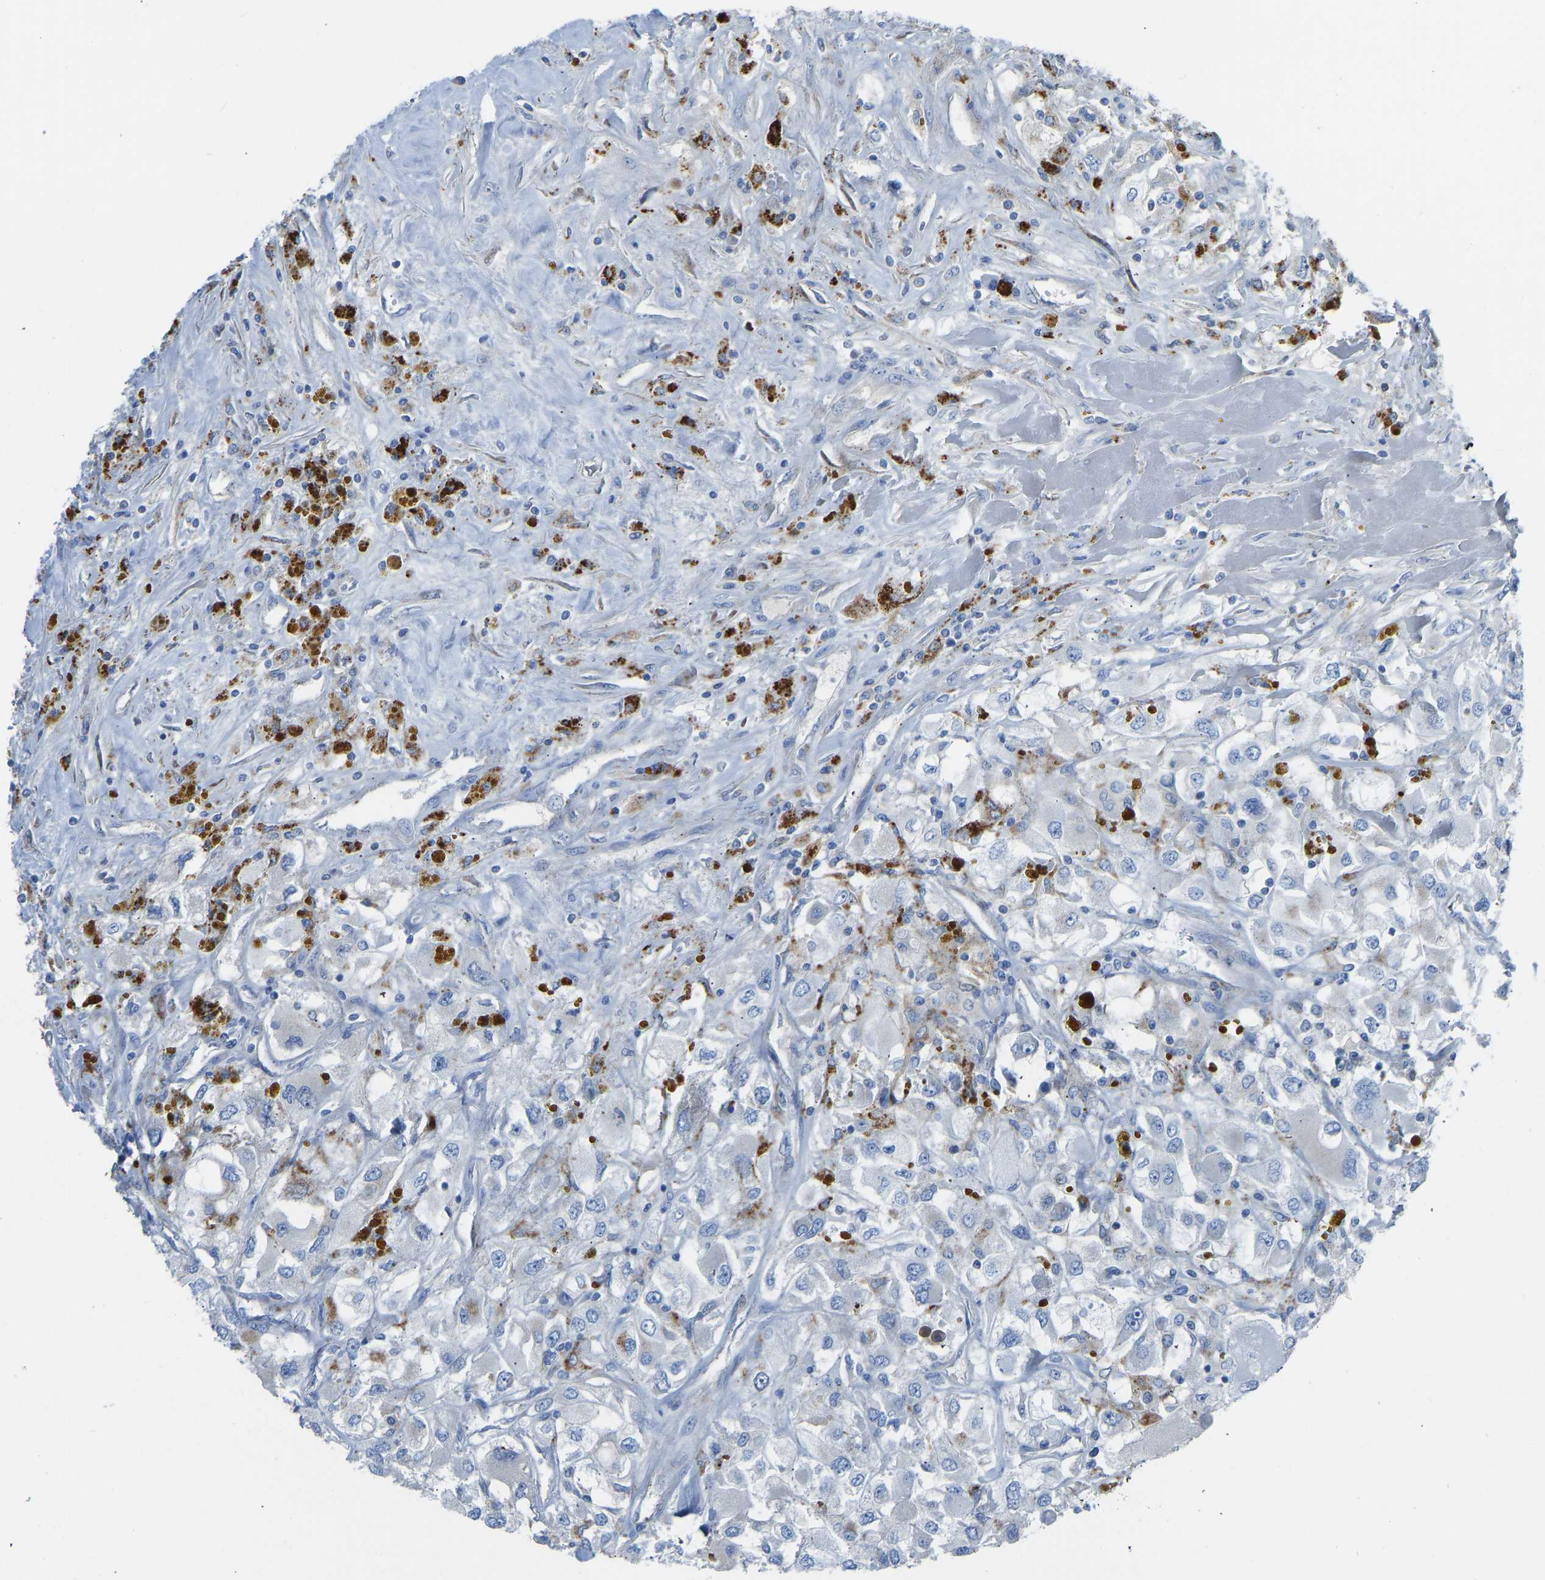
{"staining": {"intensity": "moderate", "quantity": "<25%", "location": "cytoplasmic/membranous"}, "tissue": "renal cancer", "cell_type": "Tumor cells", "image_type": "cancer", "snomed": [{"axis": "morphology", "description": "Adenocarcinoma, NOS"}, {"axis": "topography", "description": "Kidney"}], "caption": "Human renal adenocarcinoma stained with a brown dye demonstrates moderate cytoplasmic/membranous positive positivity in about <25% of tumor cells.", "gene": "SMIM20", "patient": {"sex": "female", "age": 52}}